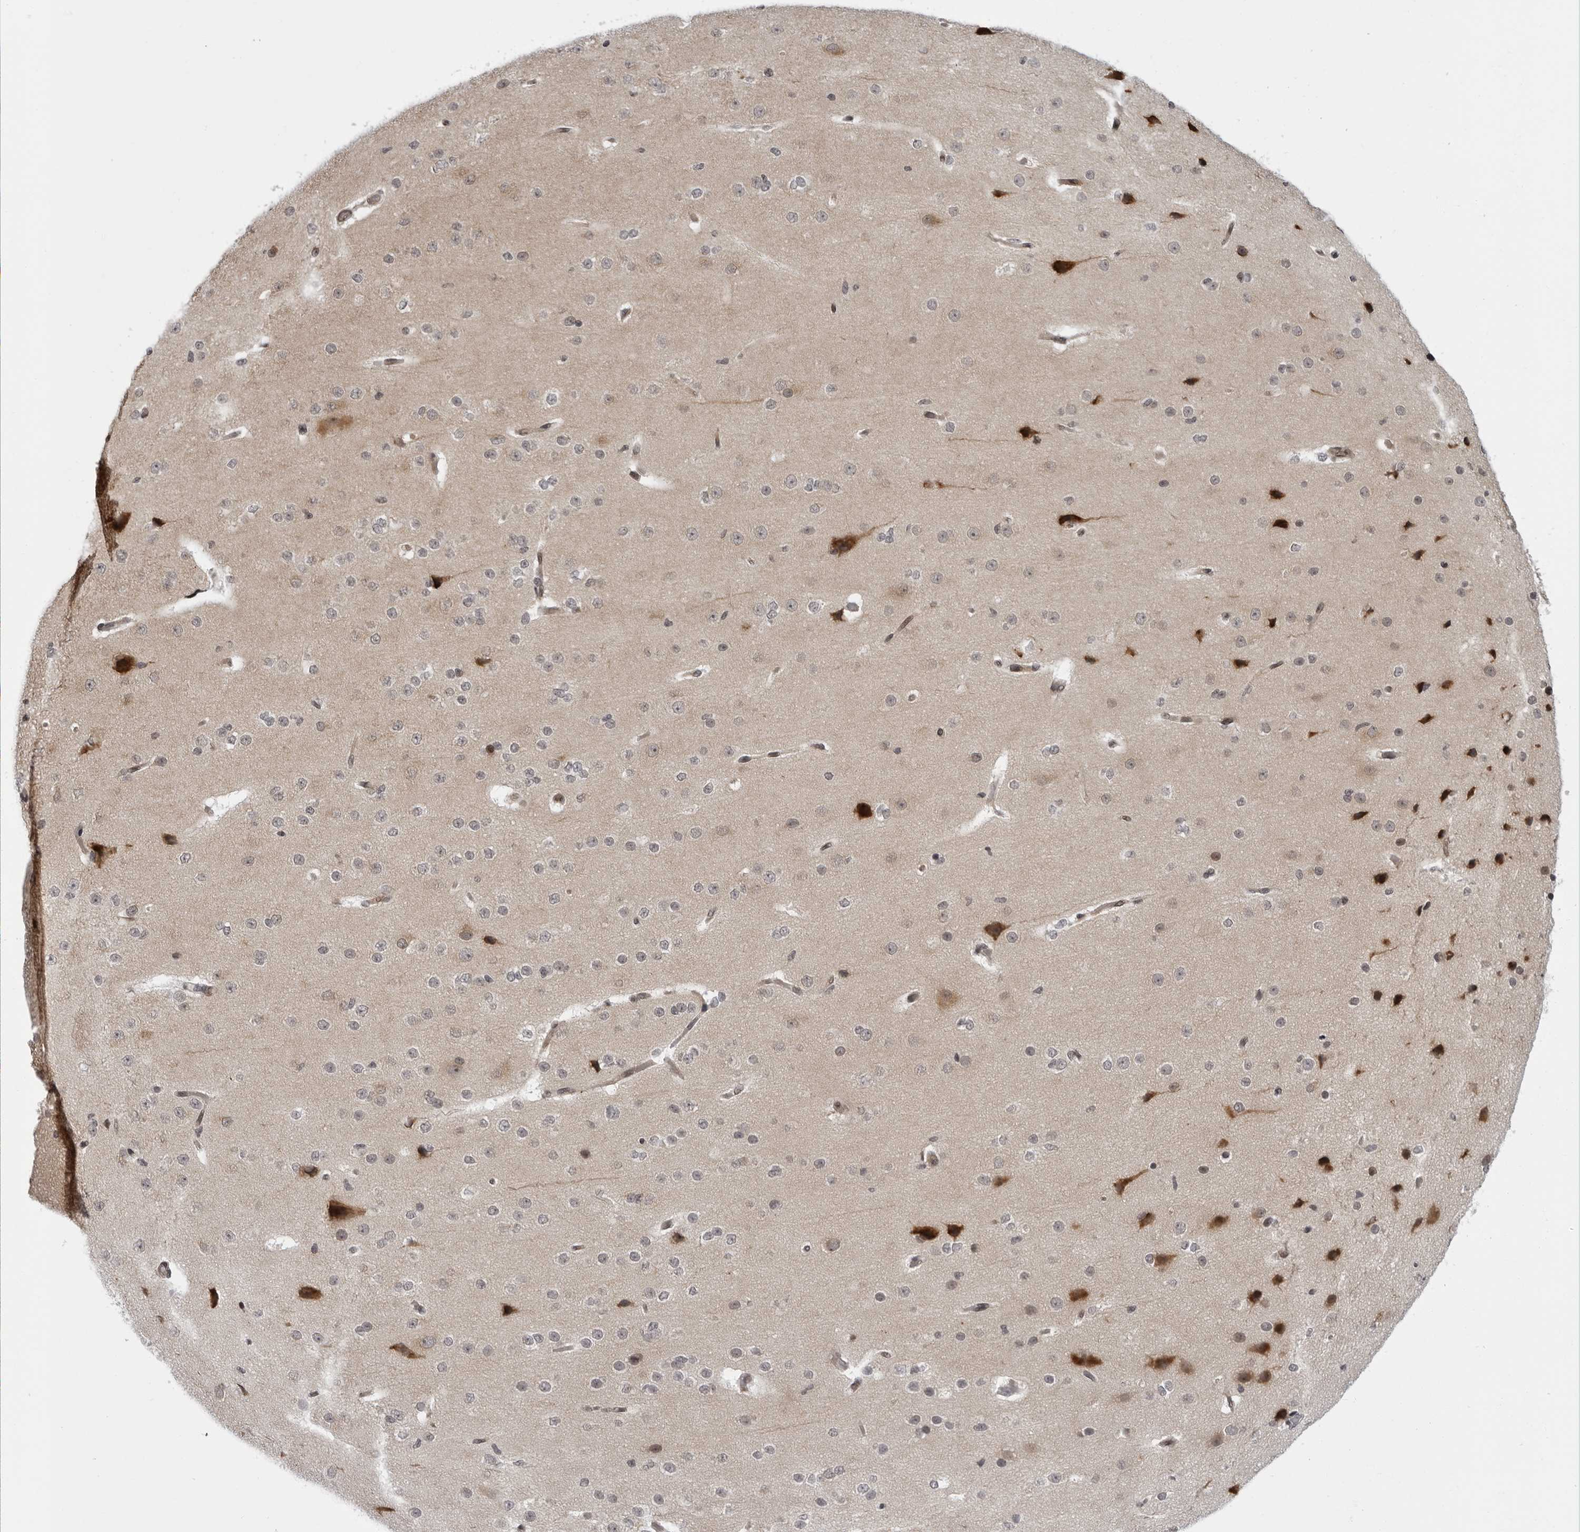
{"staining": {"intensity": "weak", "quantity": ">75%", "location": "nuclear"}, "tissue": "cerebral cortex", "cell_type": "Endothelial cells", "image_type": "normal", "snomed": [{"axis": "morphology", "description": "Normal tissue, NOS"}, {"axis": "morphology", "description": "Developmental malformation"}, {"axis": "topography", "description": "Cerebral cortex"}], "caption": "This image exhibits immunohistochemistry staining of benign cerebral cortex, with low weak nuclear expression in about >75% of endothelial cells.", "gene": "GCSAML", "patient": {"sex": "female", "age": 30}}